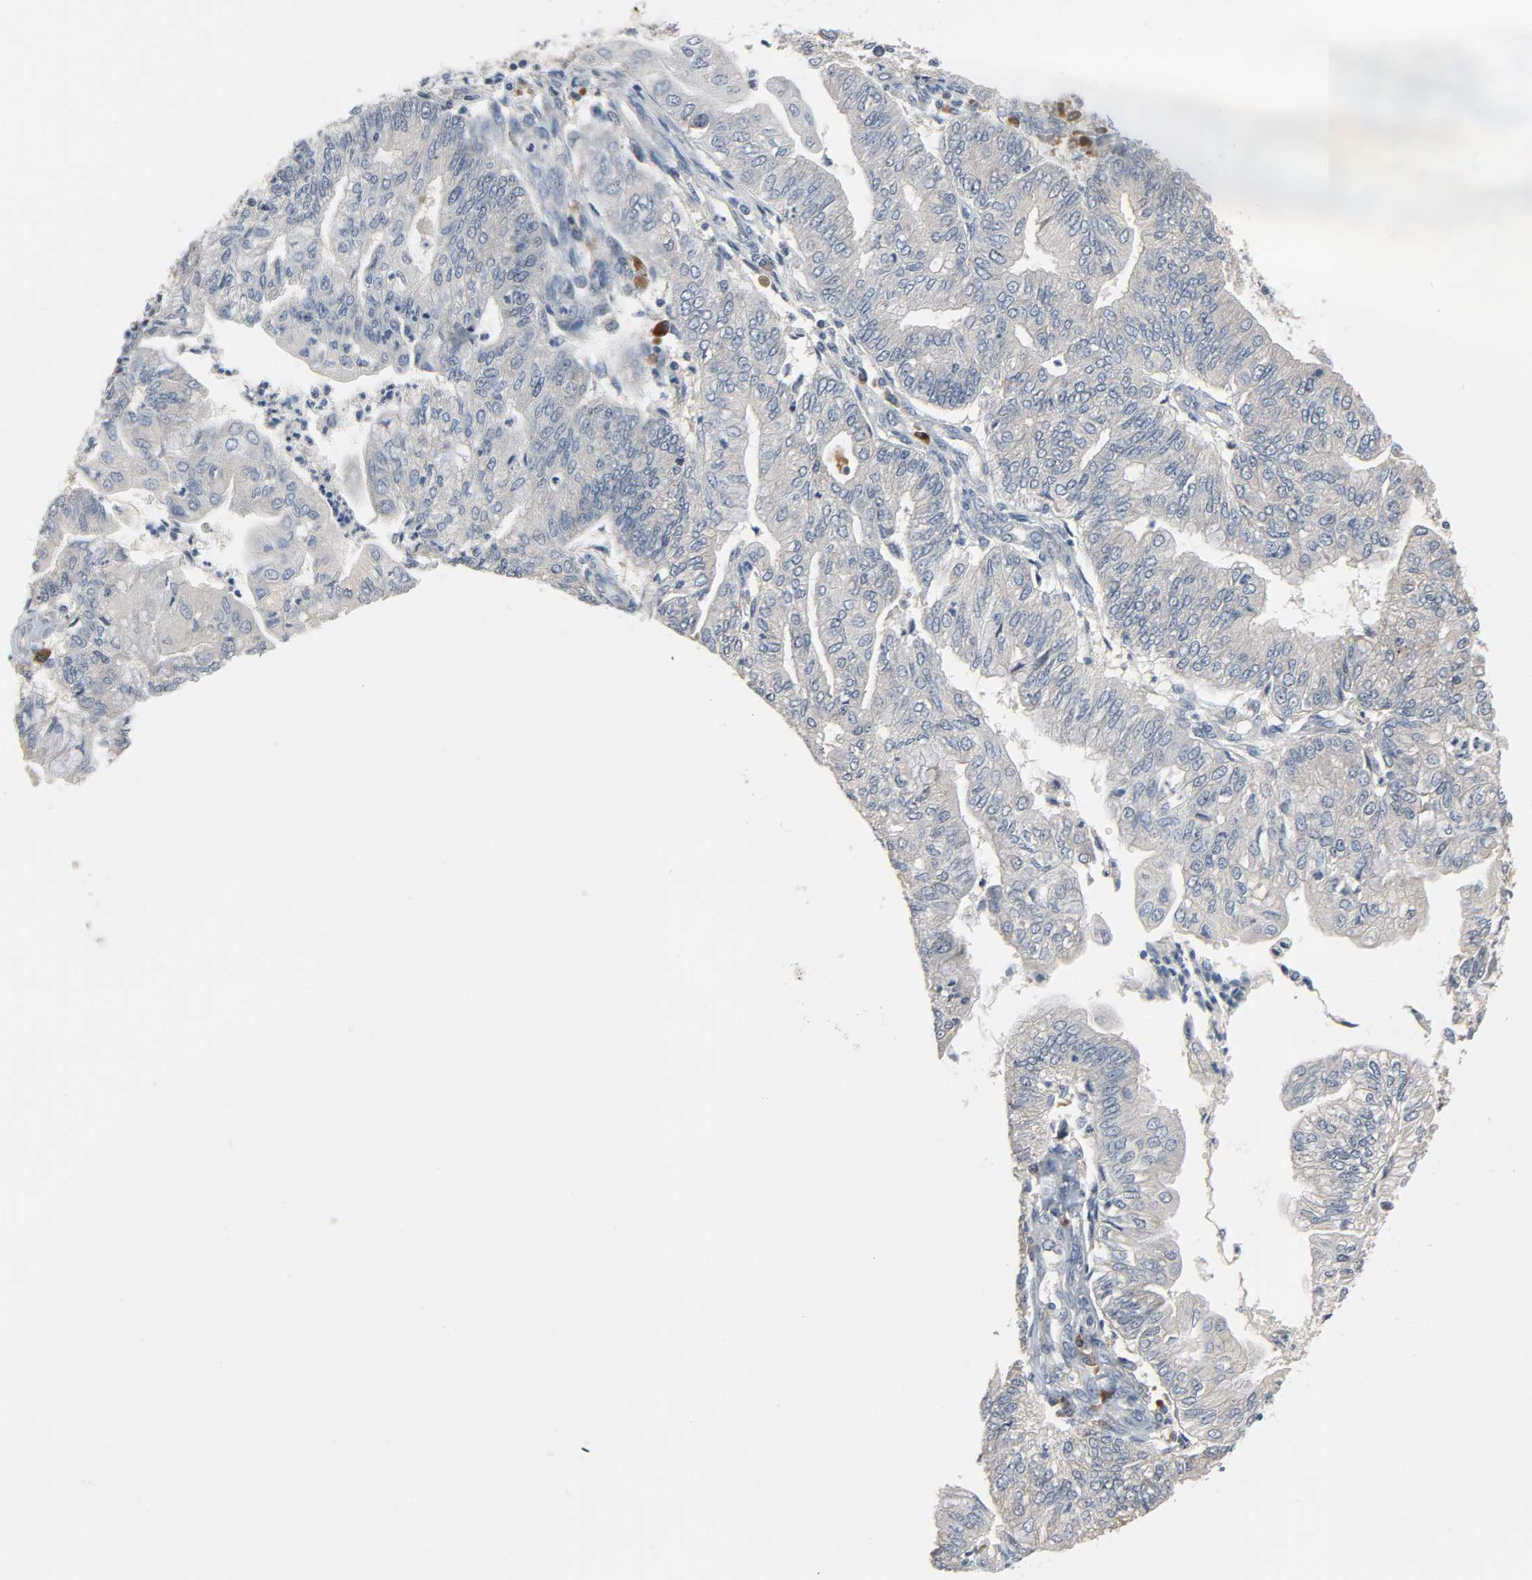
{"staining": {"intensity": "negative", "quantity": "none", "location": "none"}, "tissue": "endometrial cancer", "cell_type": "Tumor cells", "image_type": "cancer", "snomed": [{"axis": "morphology", "description": "Adenocarcinoma, NOS"}, {"axis": "topography", "description": "Endometrium"}], "caption": "Endometrial cancer was stained to show a protein in brown. There is no significant staining in tumor cells.", "gene": "CD4", "patient": {"sex": "female", "age": 59}}